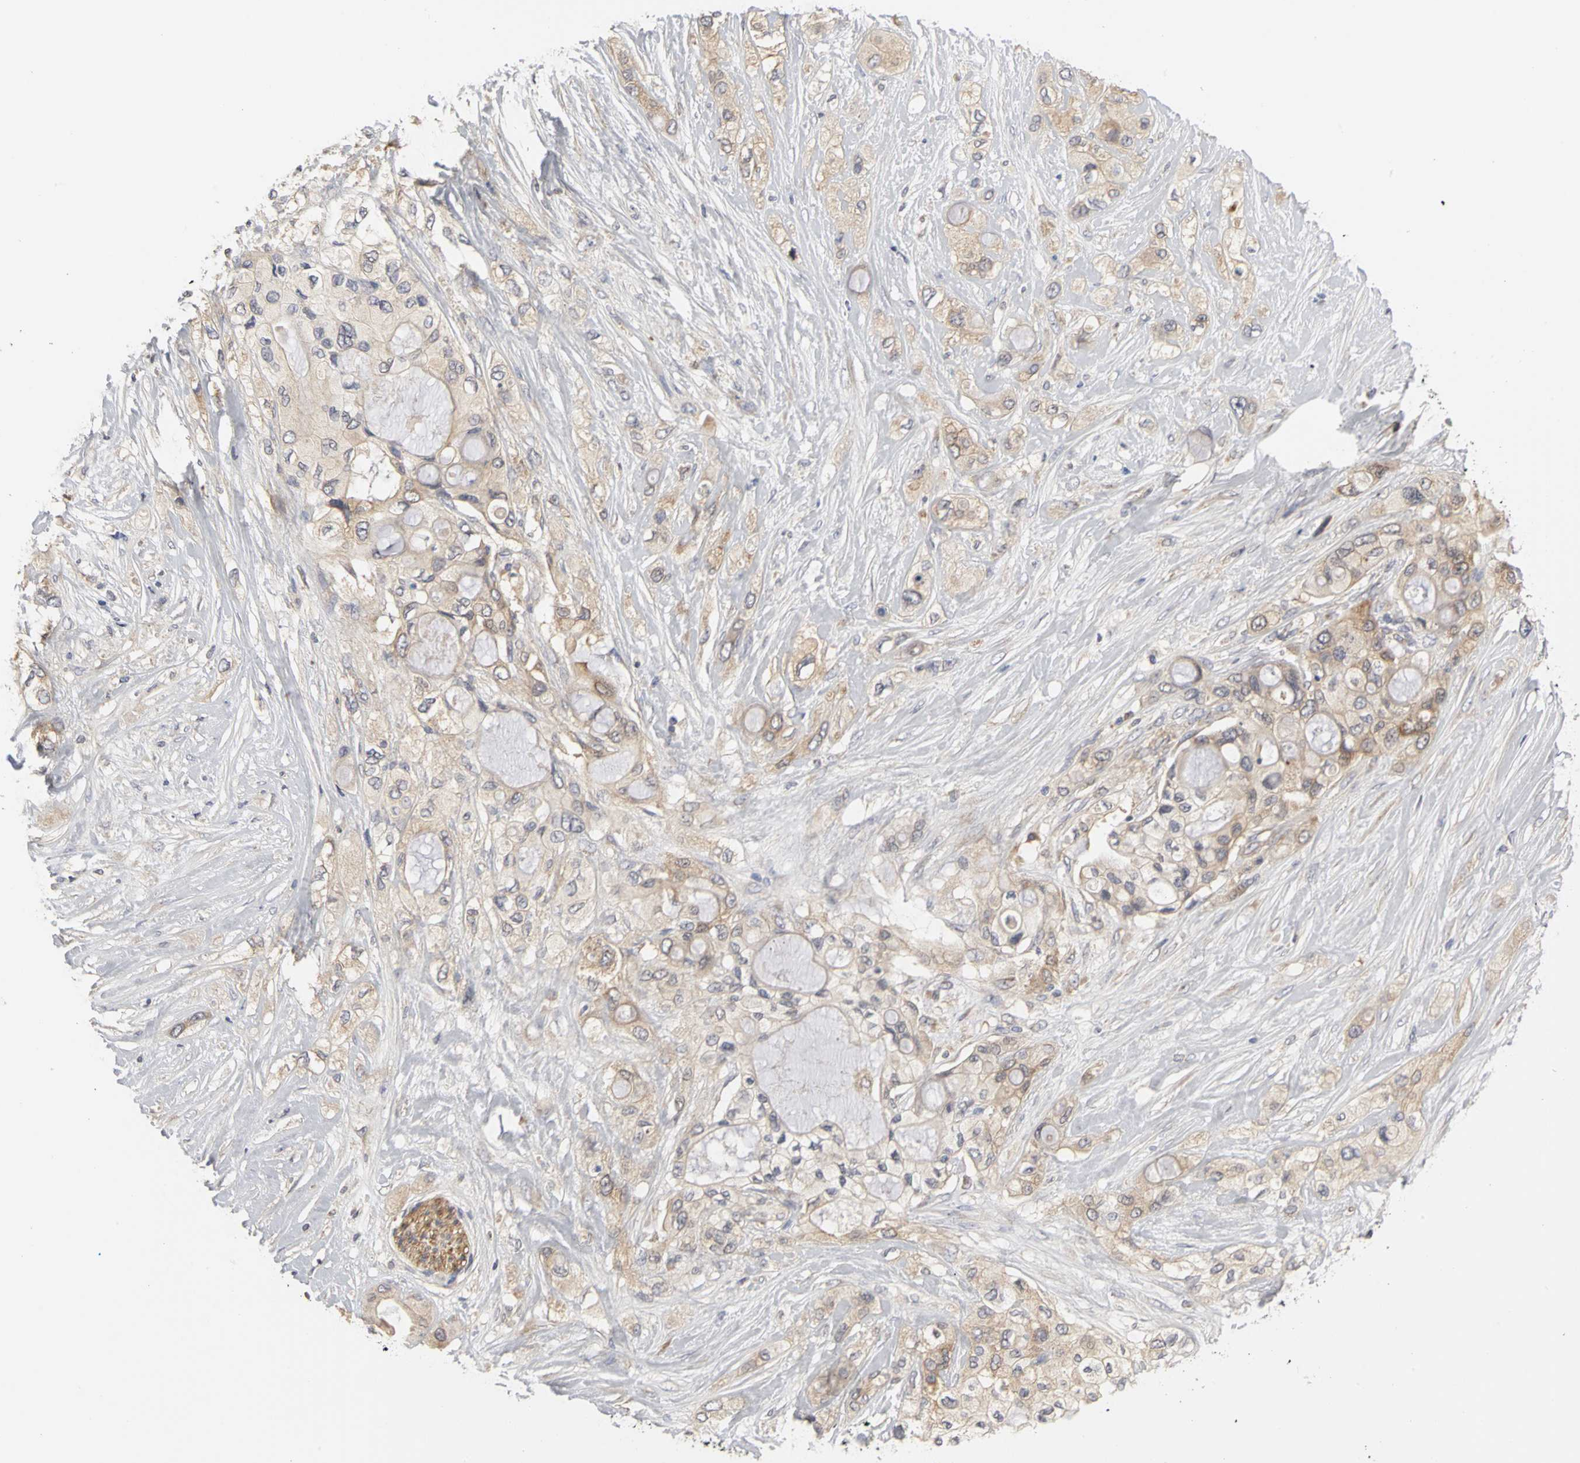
{"staining": {"intensity": "weak", "quantity": "25%-75%", "location": "cytoplasmic/membranous"}, "tissue": "pancreatic cancer", "cell_type": "Tumor cells", "image_type": "cancer", "snomed": [{"axis": "morphology", "description": "Adenocarcinoma, NOS"}, {"axis": "topography", "description": "Pancreas"}], "caption": "Tumor cells exhibit low levels of weak cytoplasmic/membranous positivity in about 25%-75% of cells in human adenocarcinoma (pancreatic).", "gene": "IRAK1", "patient": {"sex": "female", "age": 59}}